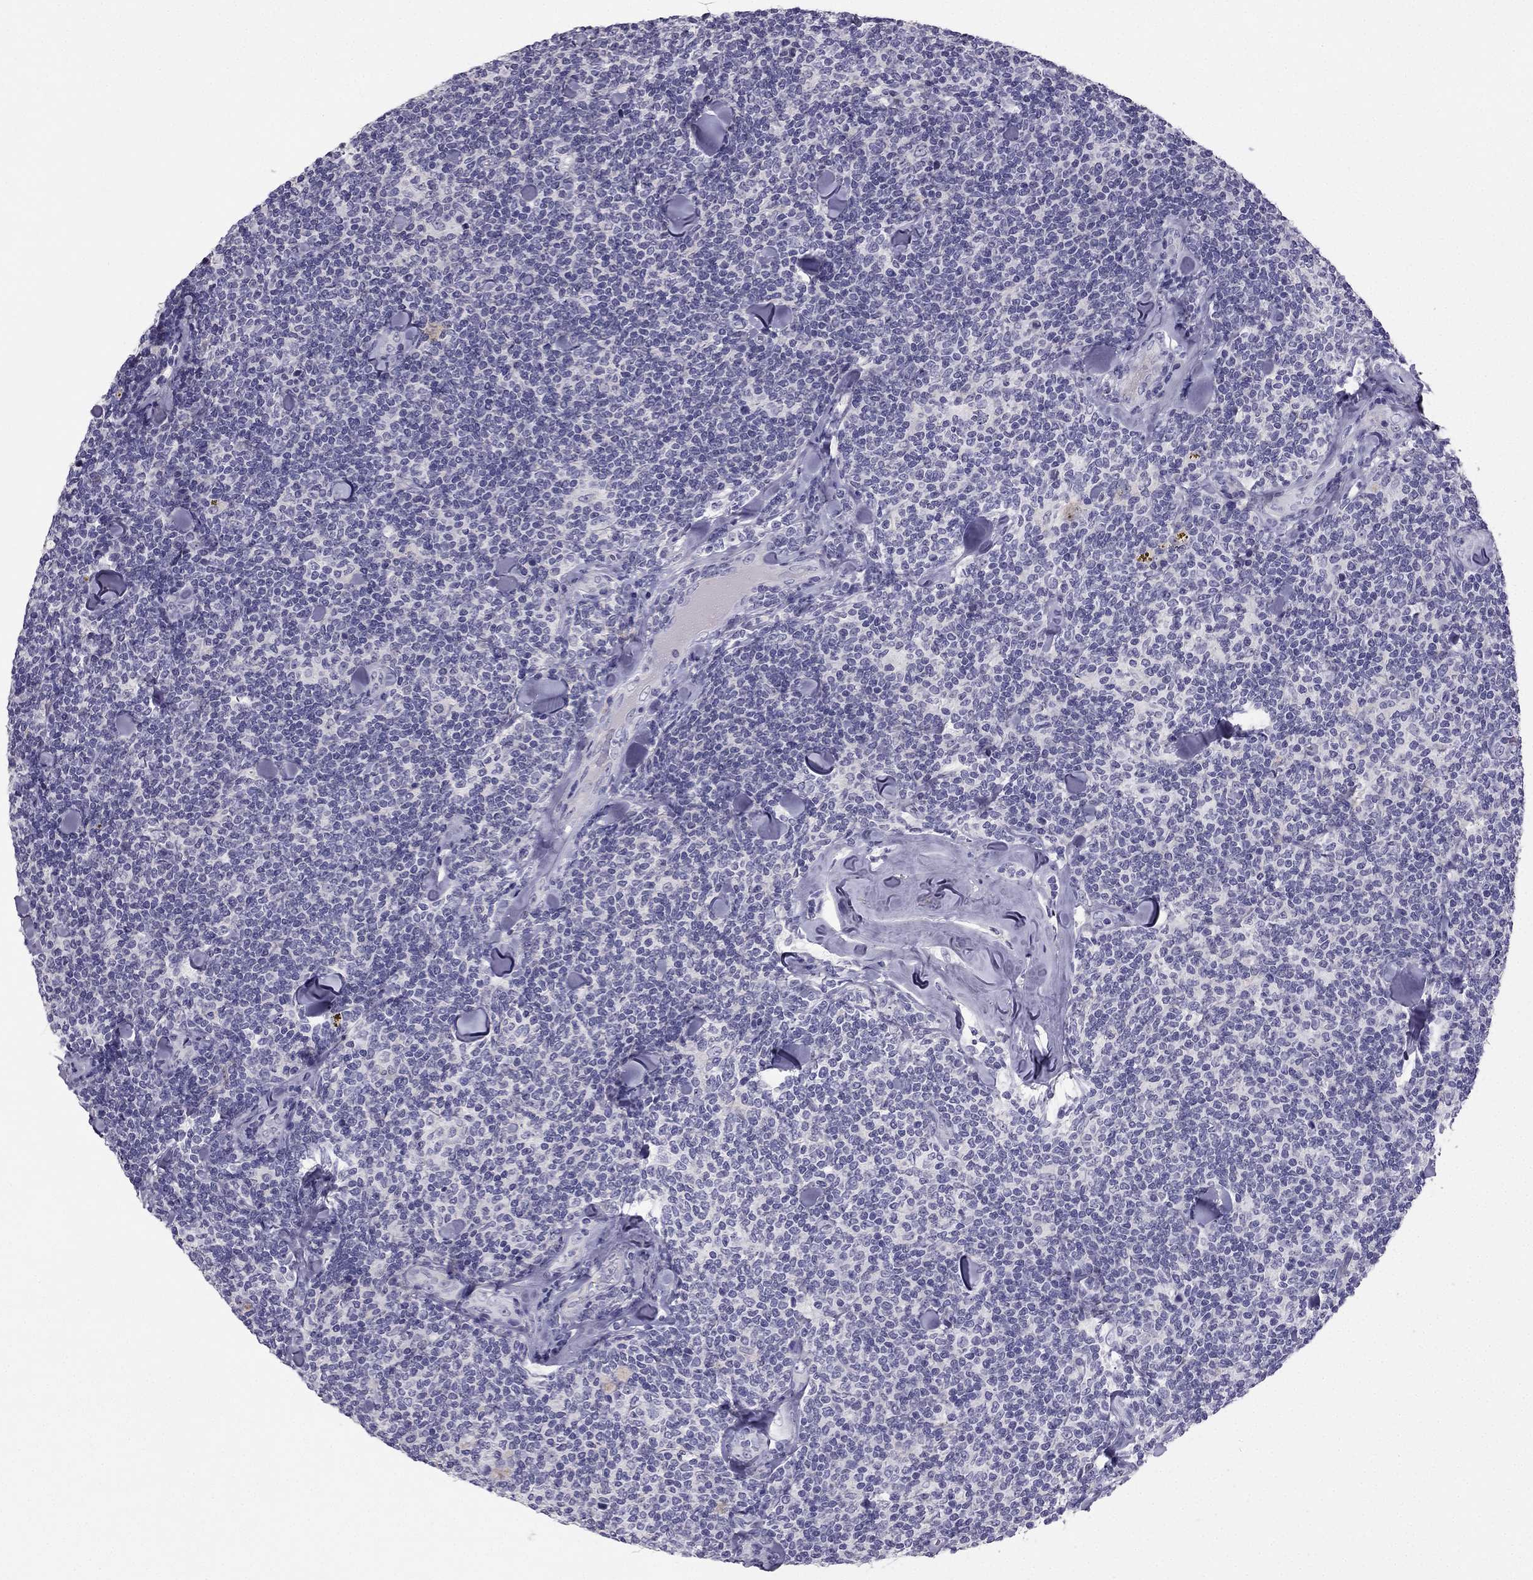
{"staining": {"intensity": "negative", "quantity": "none", "location": "none"}, "tissue": "lymphoma", "cell_type": "Tumor cells", "image_type": "cancer", "snomed": [{"axis": "morphology", "description": "Malignant lymphoma, non-Hodgkin's type, Low grade"}, {"axis": "topography", "description": "Lymph node"}], "caption": "Immunohistochemistry (IHC) of human low-grade malignant lymphoma, non-Hodgkin's type displays no expression in tumor cells. (Immunohistochemistry, brightfield microscopy, high magnification).", "gene": "LMTK3", "patient": {"sex": "female", "age": 56}}